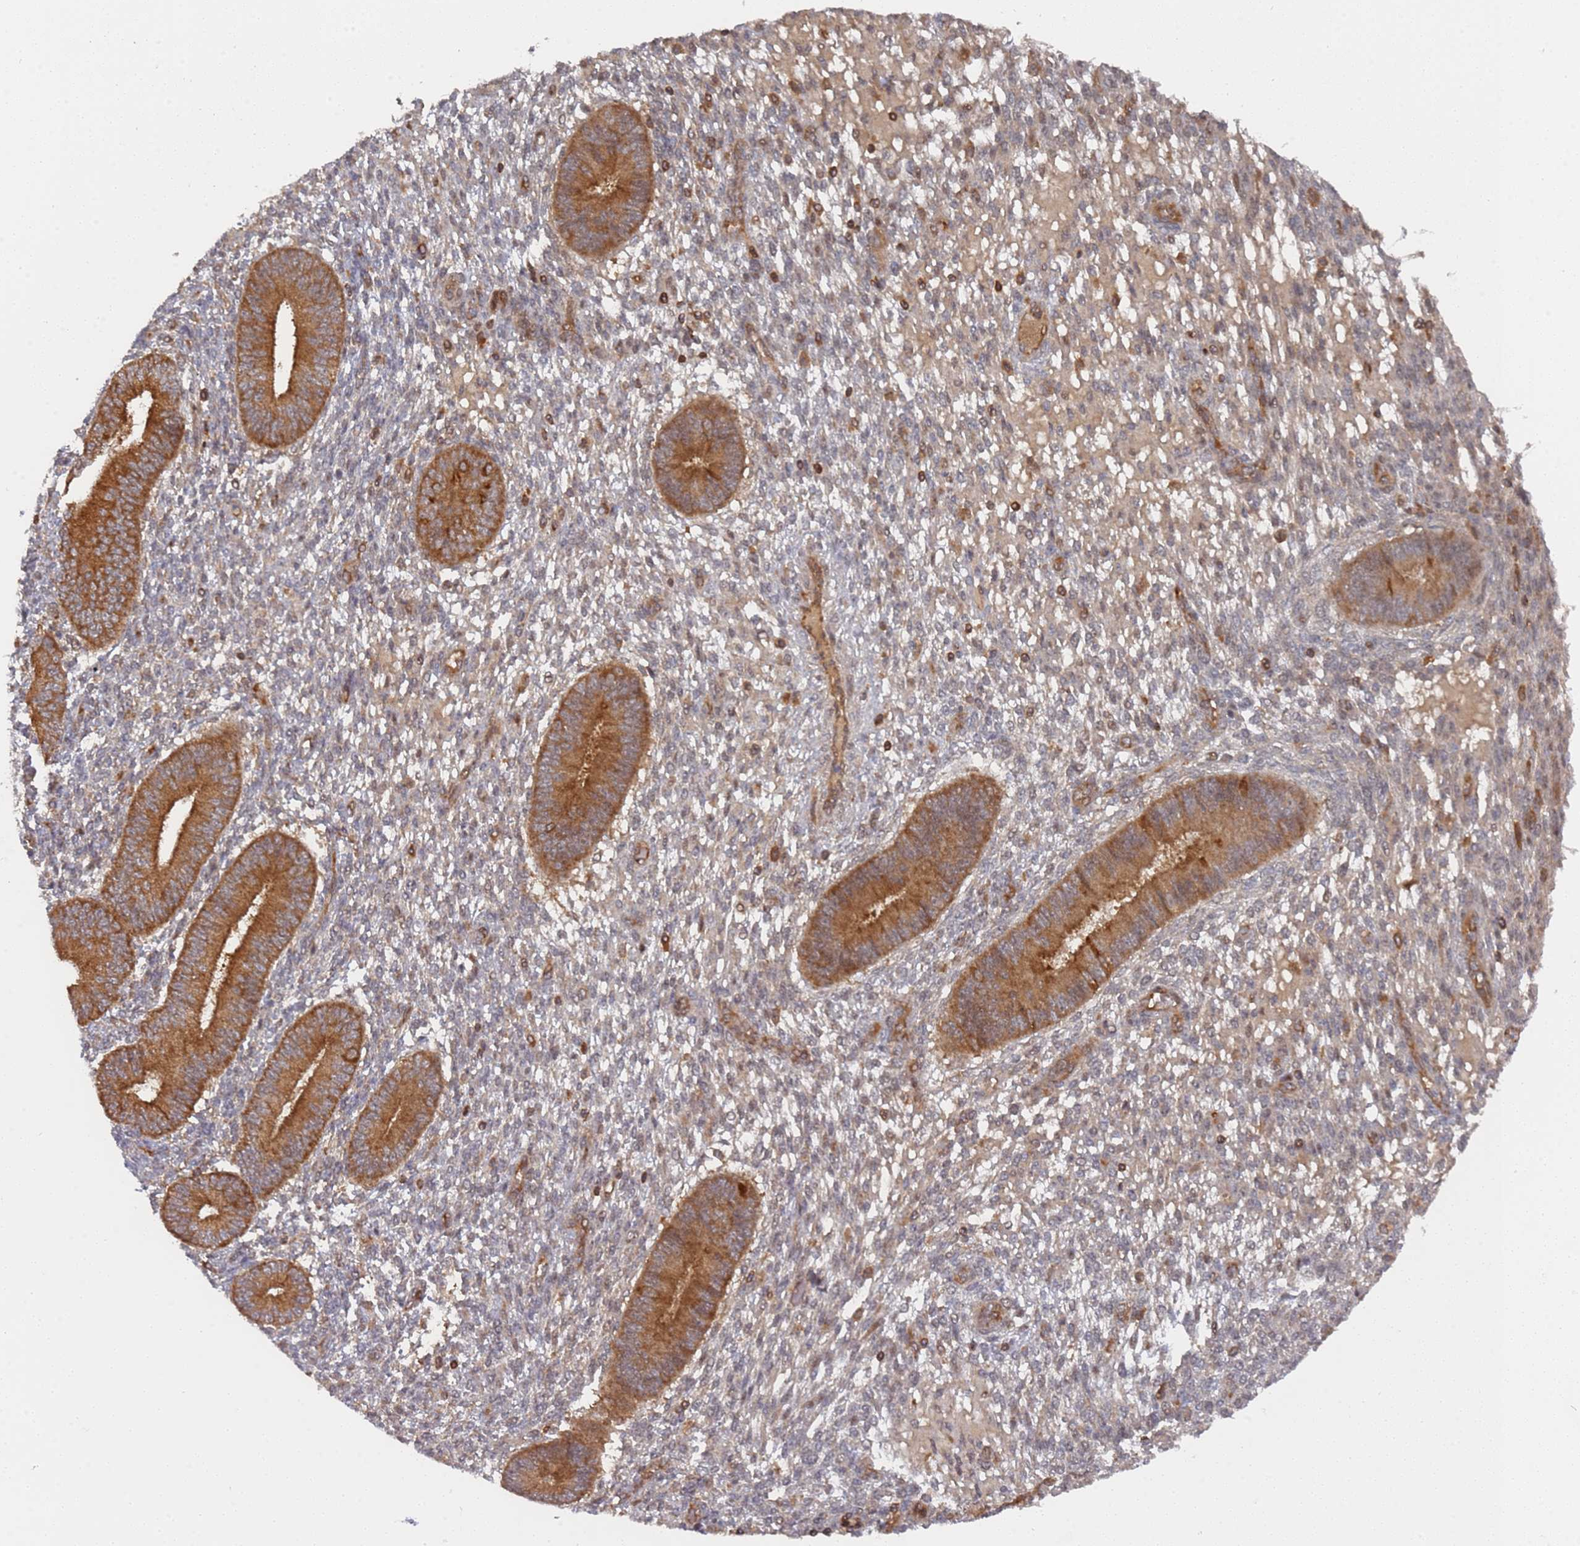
{"staining": {"intensity": "weak", "quantity": "<25%", "location": "cytoplasmic/membranous"}, "tissue": "endometrium", "cell_type": "Cells in endometrial stroma", "image_type": "normal", "snomed": [{"axis": "morphology", "description": "Normal tissue, NOS"}, {"axis": "topography", "description": "Endometrium"}], "caption": "A photomicrograph of human endometrium is negative for staining in cells in endometrial stroma.", "gene": "DDX60", "patient": {"sex": "female", "age": 49}}